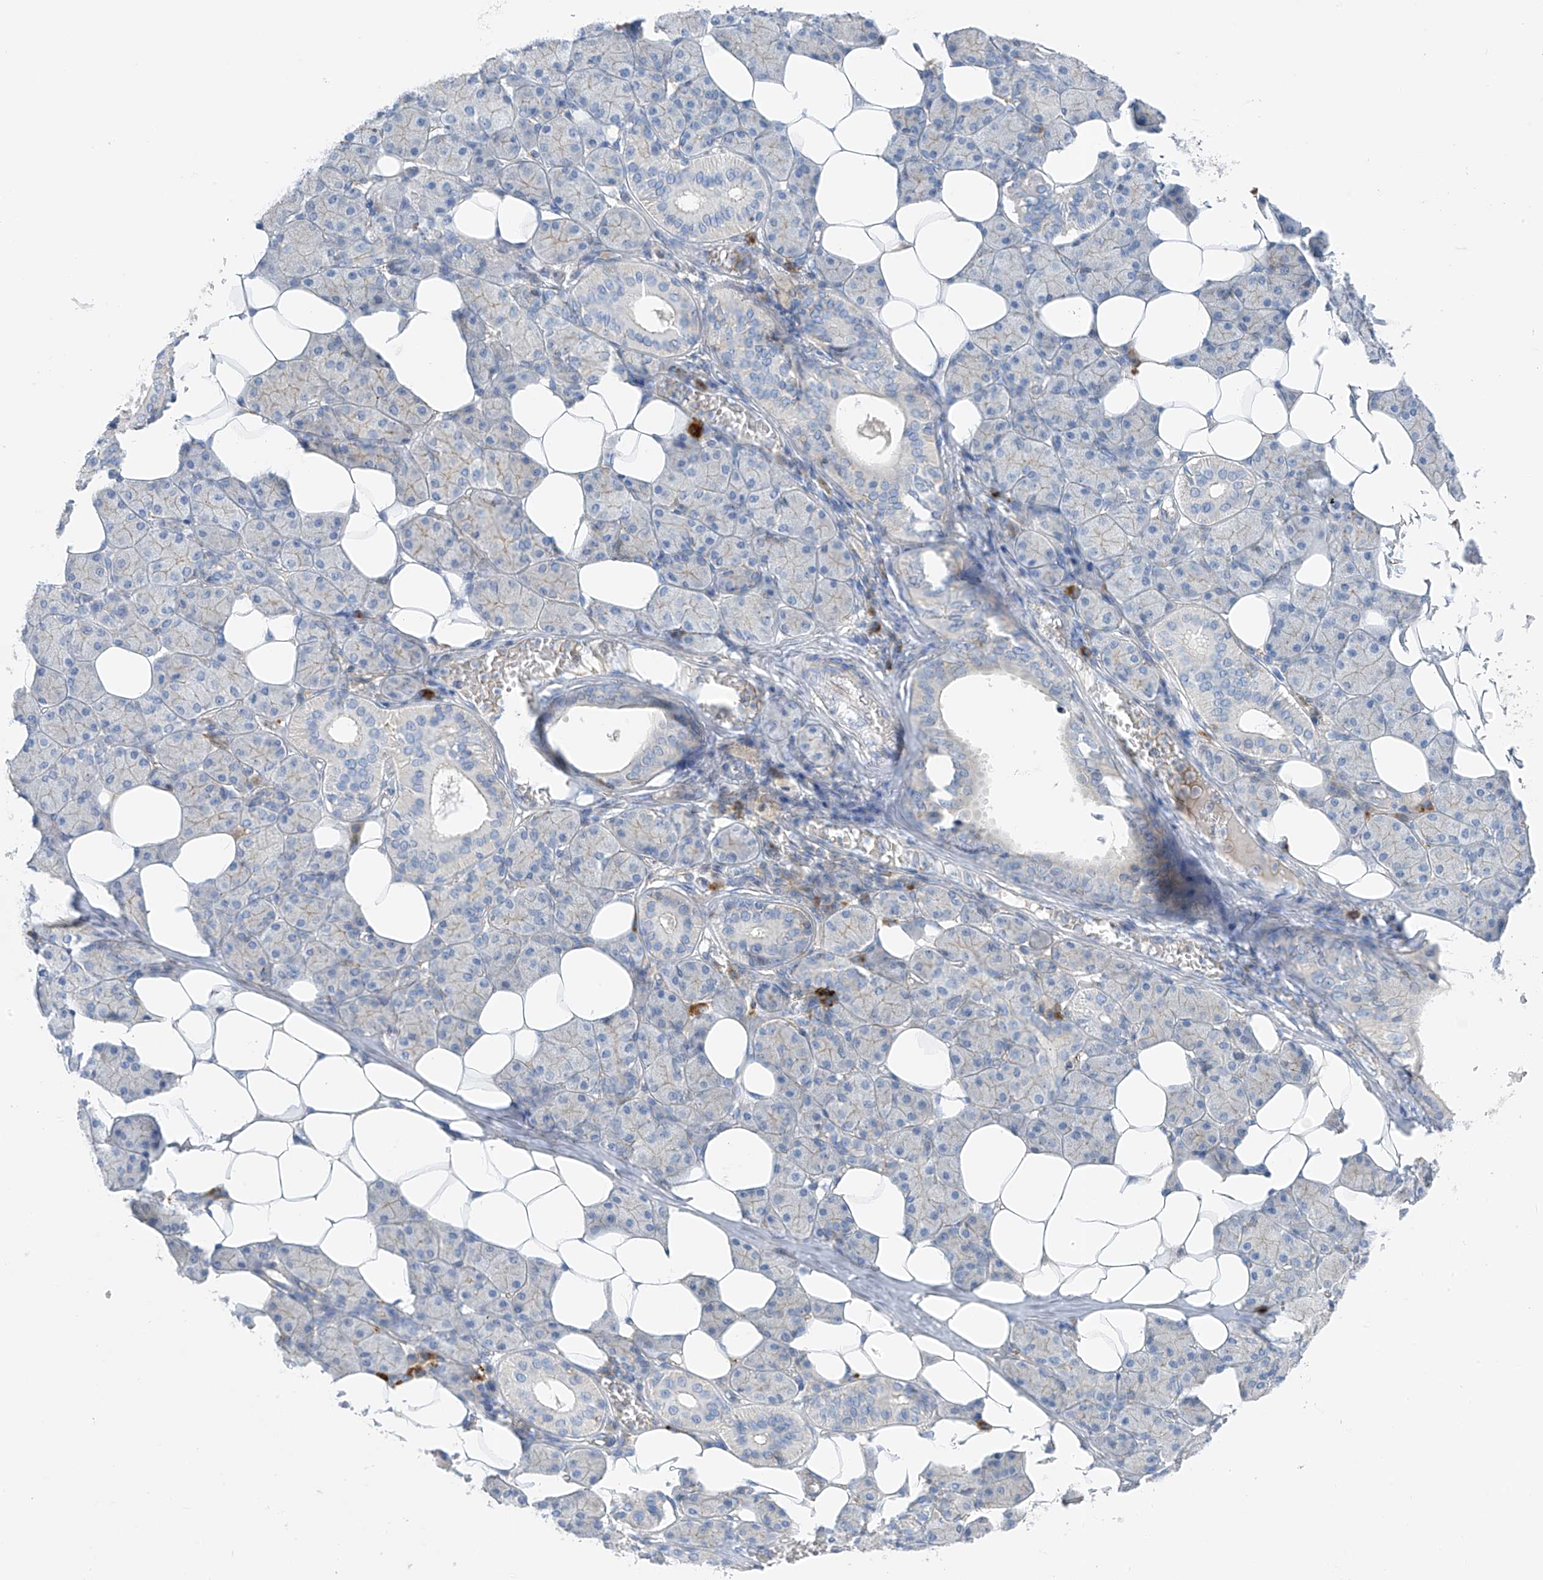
{"staining": {"intensity": "negative", "quantity": "none", "location": "none"}, "tissue": "salivary gland", "cell_type": "Glandular cells", "image_type": "normal", "snomed": [{"axis": "morphology", "description": "Normal tissue, NOS"}, {"axis": "topography", "description": "Salivary gland"}], "caption": "DAB (3,3'-diaminobenzidine) immunohistochemical staining of benign salivary gland displays no significant expression in glandular cells.", "gene": "NALCN", "patient": {"sex": "female", "age": 33}}